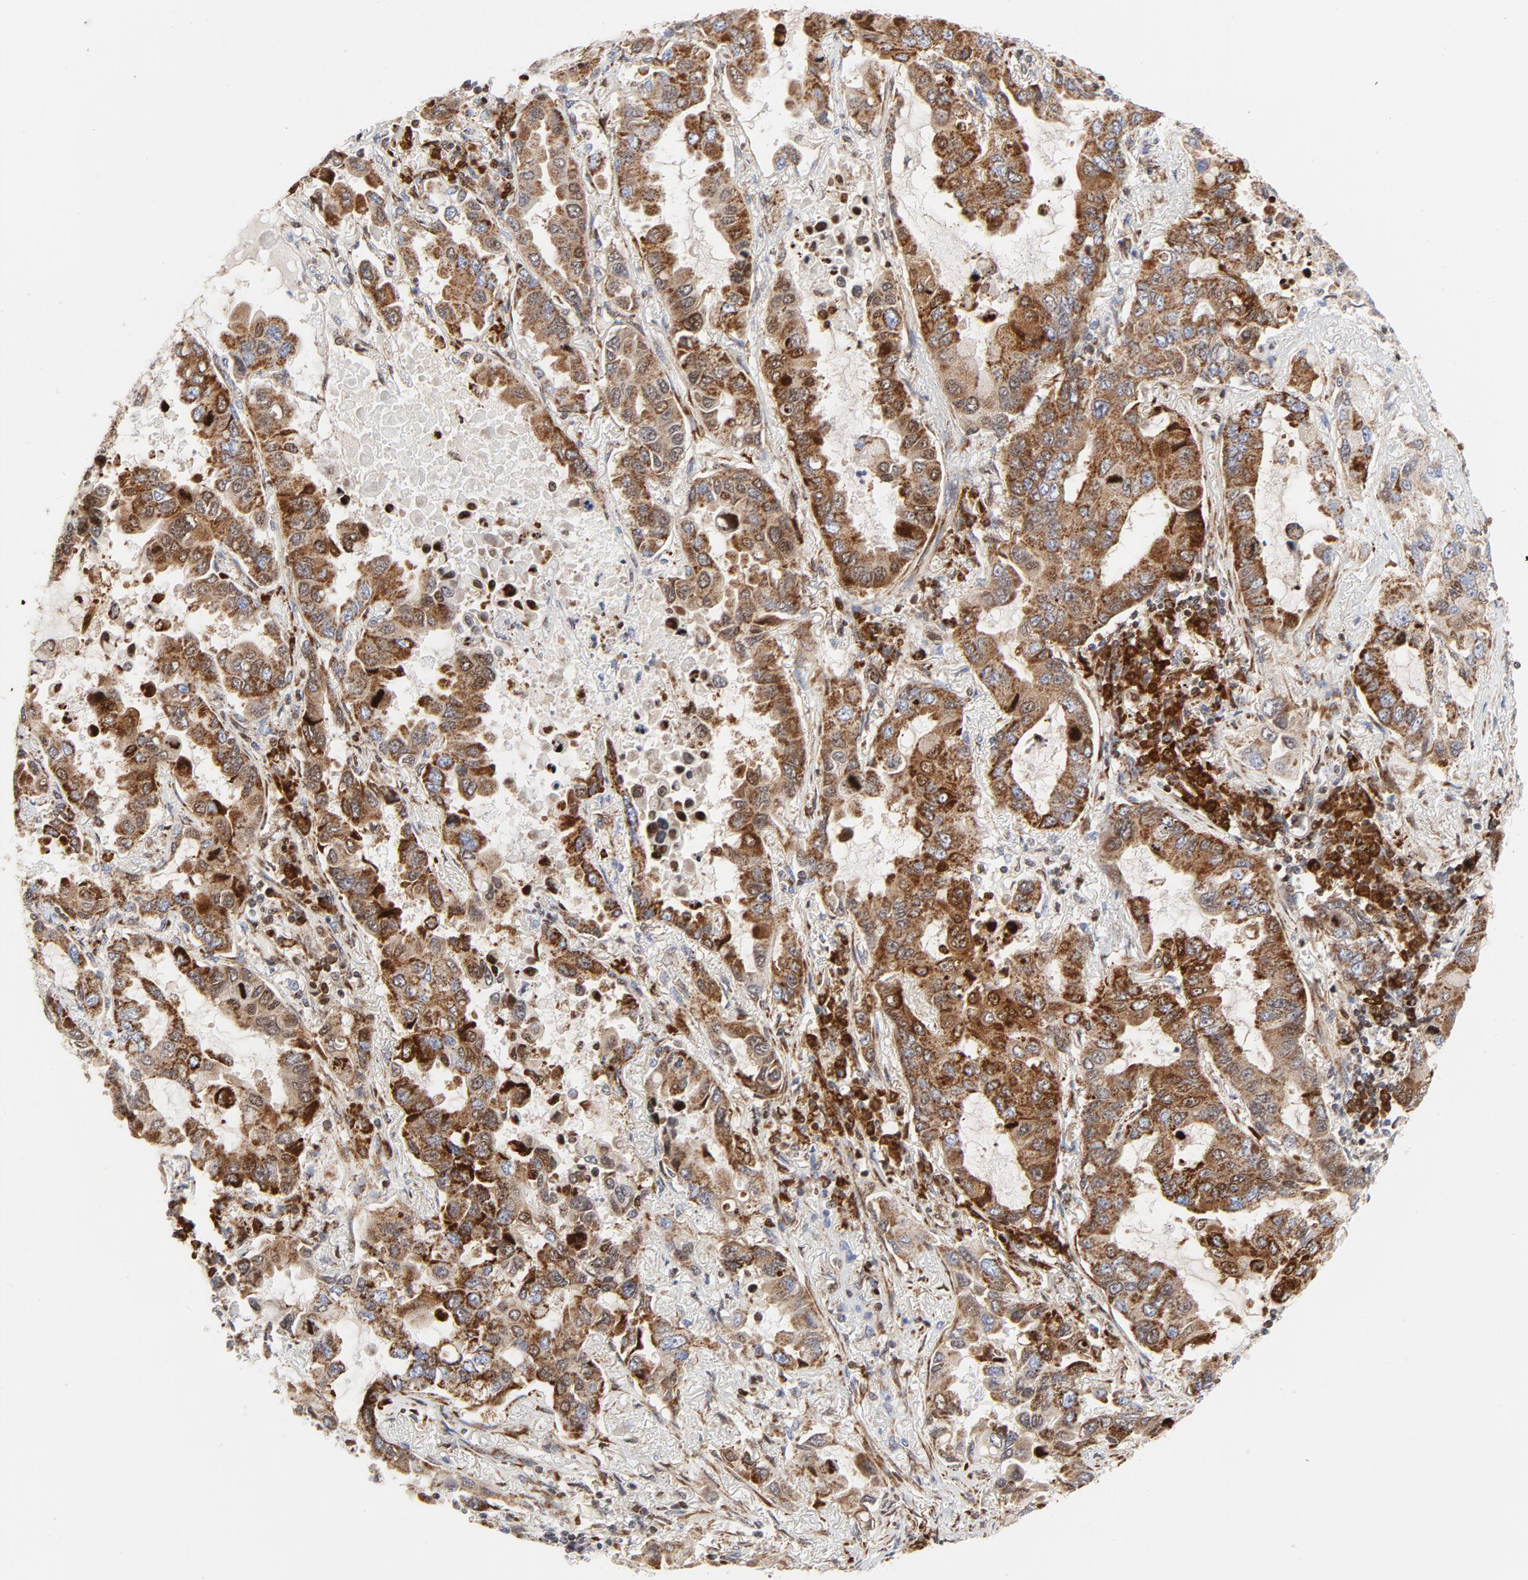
{"staining": {"intensity": "strong", "quantity": ">75%", "location": "cytoplasmic/membranous"}, "tissue": "lung cancer", "cell_type": "Tumor cells", "image_type": "cancer", "snomed": [{"axis": "morphology", "description": "Adenocarcinoma, NOS"}, {"axis": "topography", "description": "Lung"}], "caption": "A photomicrograph of adenocarcinoma (lung) stained for a protein exhibits strong cytoplasmic/membranous brown staining in tumor cells.", "gene": "CYCS", "patient": {"sex": "male", "age": 64}}